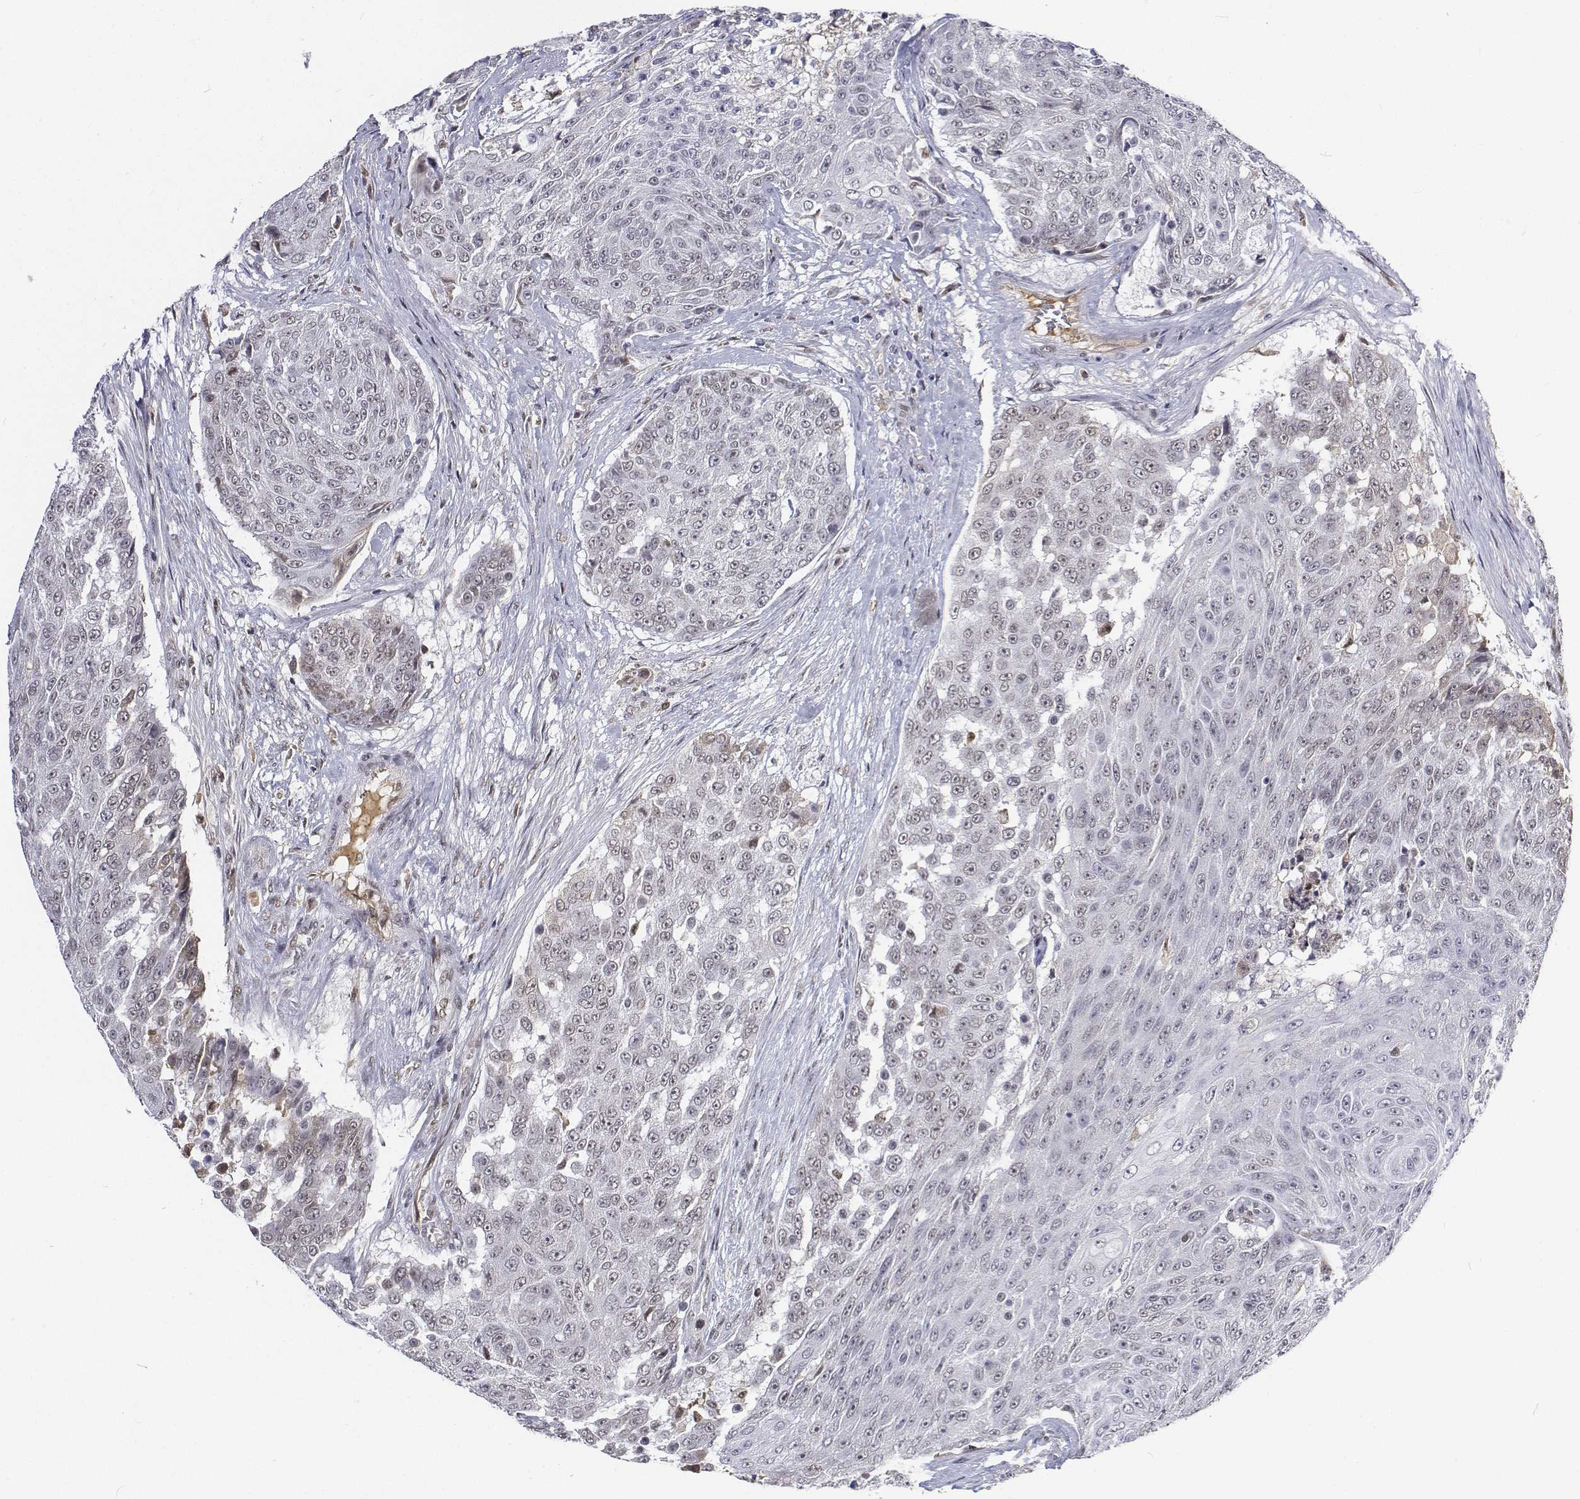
{"staining": {"intensity": "negative", "quantity": "none", "location": "none"}, "tissue": "urothelial cancer", "cell_type": "Tumor cells", "image_type": "cancer", "snomed": [{"axis": "morphology", "description": "Urothelial carcinoma, High grade"}, {"axis": "topography", "description": "Urinary bladder"}], "caption": "High magnification brightfield microscopy of urothelial cancer stained with DAB (3,3'-diaminobenzidine) (brown) and counterstained with hematoxylin (blue): tumor cells show no significant expression. (Immunohistochemistry (ihc), brightfield microscopy, high magnification).", "gene": "ATRX", "patient": {"sex": "female", "age": 63}}